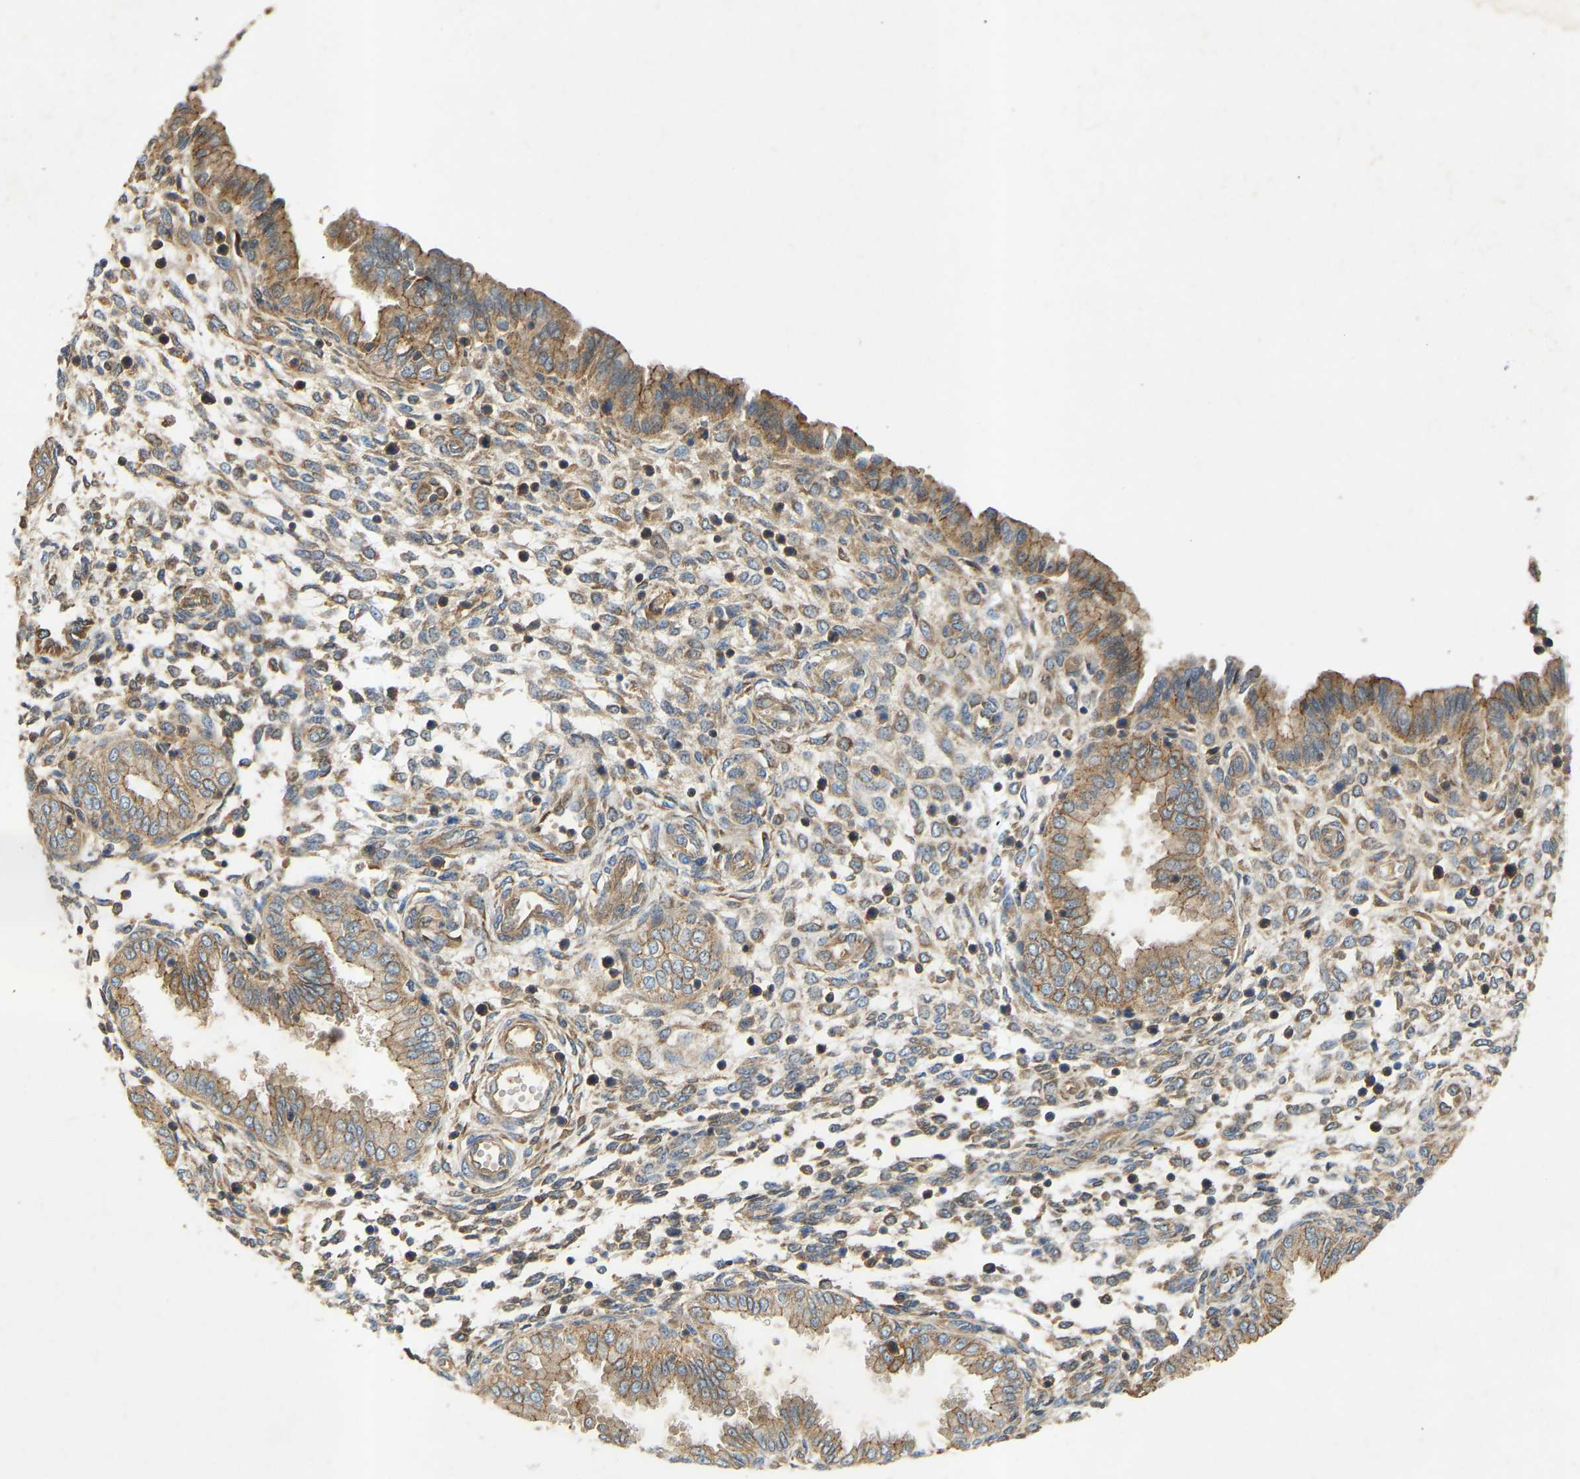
{"staining": {"intensity": "moderate", "quantity": "25%-75%", "location": "cytoplasmic/membranous"}, "tissue": "endometrium", "cell_type": "Cells in endometrial stroma", "image_type": "normal", "snomed": [{"axis": "morphology", "description": "Normal tissue, NOS"}, {"axis": "topography", "description": "Endometrium"}], "caption": "Moderate cytoplasmic/membranous staining is present in approximately 25%-75% of cells in endometrial stroma in unremarkable endometrium. The protein of interest is shown in brown color, while the nuclei are stained blue.", "gene": "ATP5MF", "patient": {"sex": "female", "age": 33}}